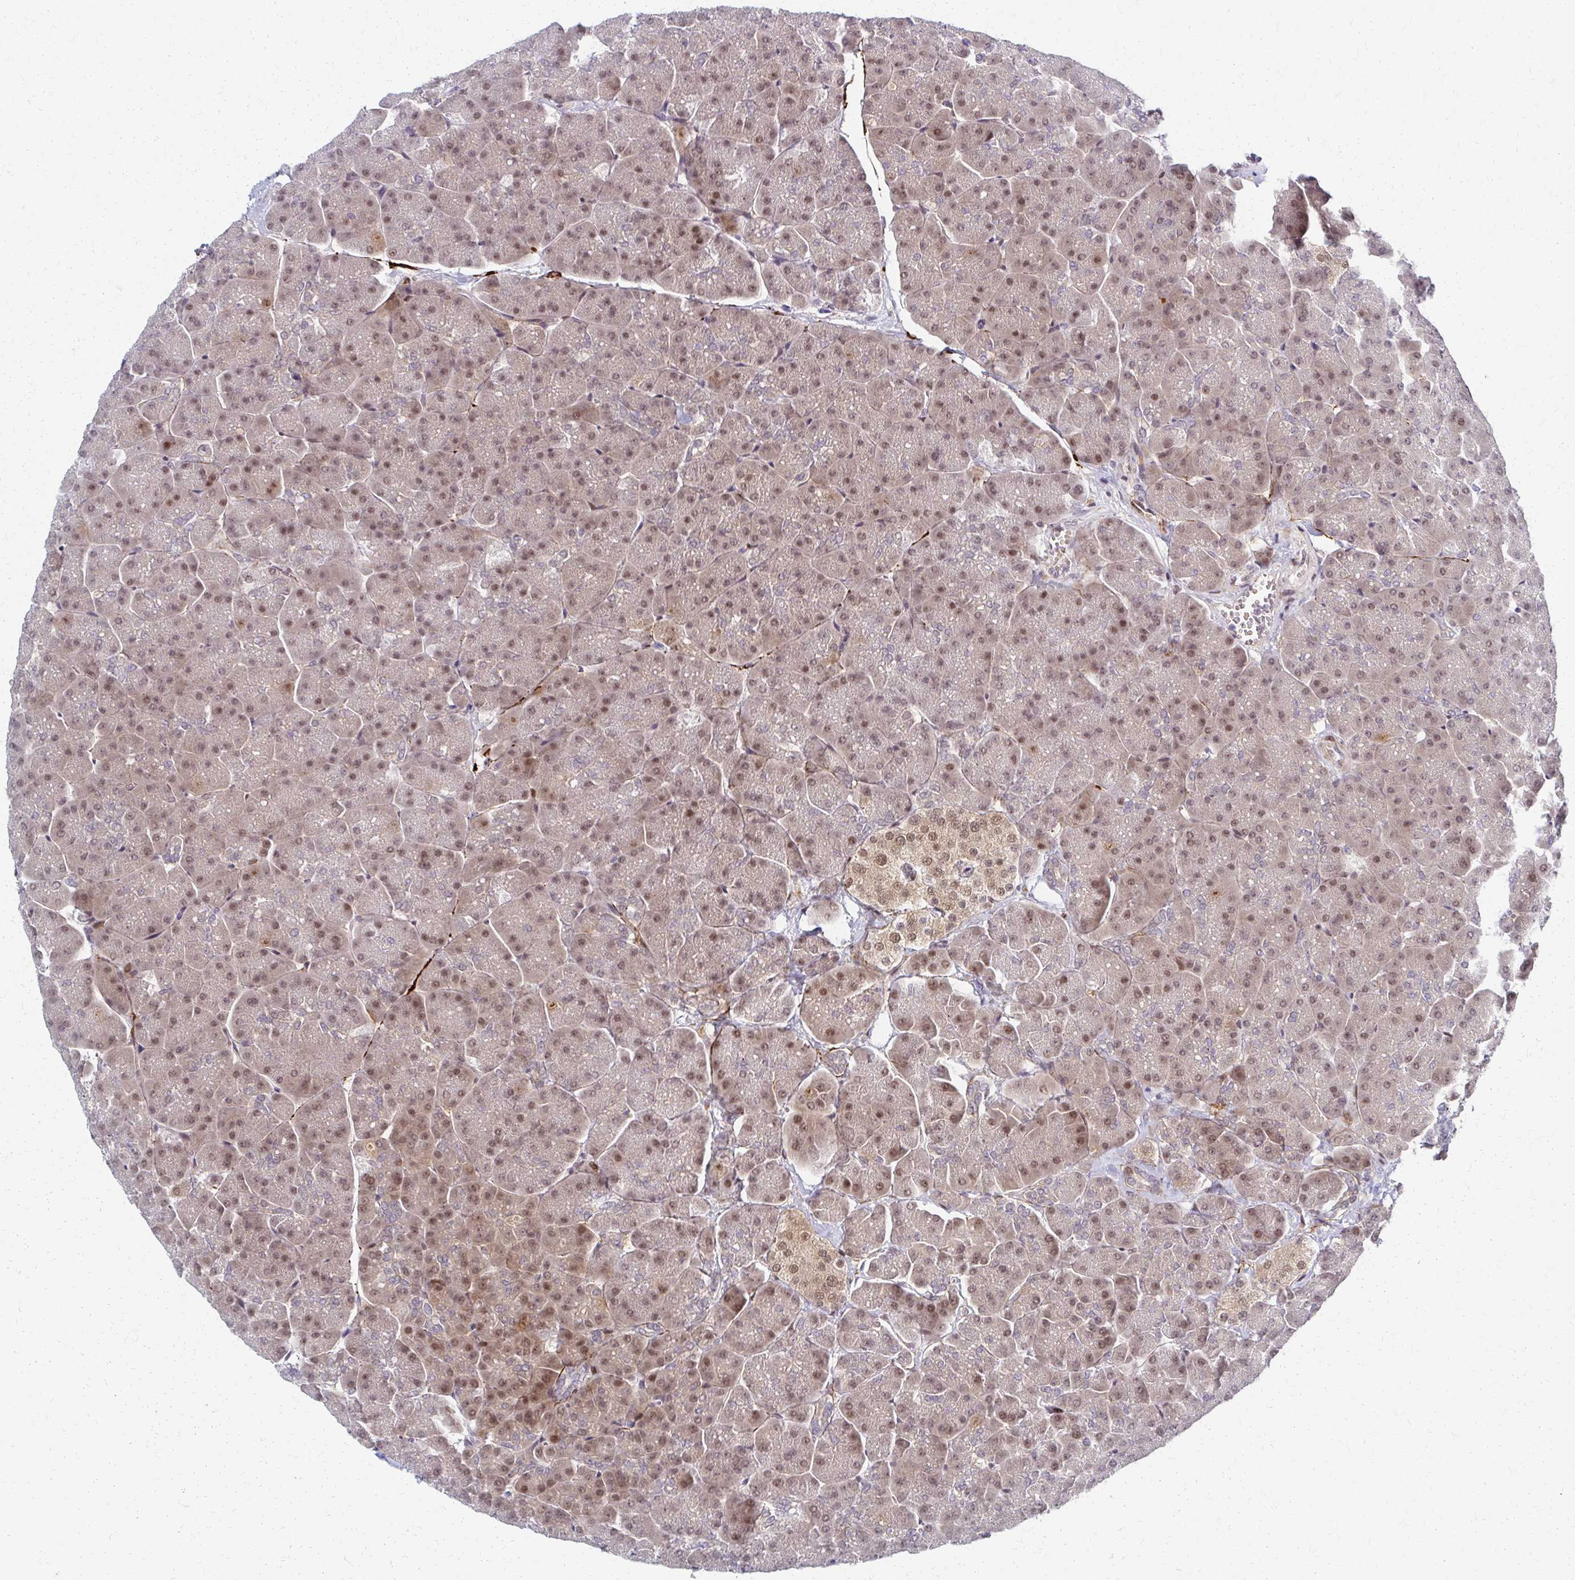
{"staining": {"intensity": "moderate", "quantity": ">75%", "location": "nuclear"}, "tissue": "pancreas", "cell_type": "Exocrine glandular cells", "image_type": "normal", "snomed": [{"axis": "morphology", "description": "Normal tissue, NOS"}, {"axis": "topography", "description": "Pancreas"}, {"axis": "topography", "description": "Peripheral nerve tissue"}], "caption": "A micrograph of human pancreas stained for a protein reveals moderate nuclear brown staining in exocrine glandular cells. The protein of interest is stained brown, and the nuclei are stained in blue (DAB (3,3'-diaminobenzidine) IHC with brightfield microscopy, high magnification).", "gene": "PSMD7", "patient": {"sex": "male", "age": 54}}